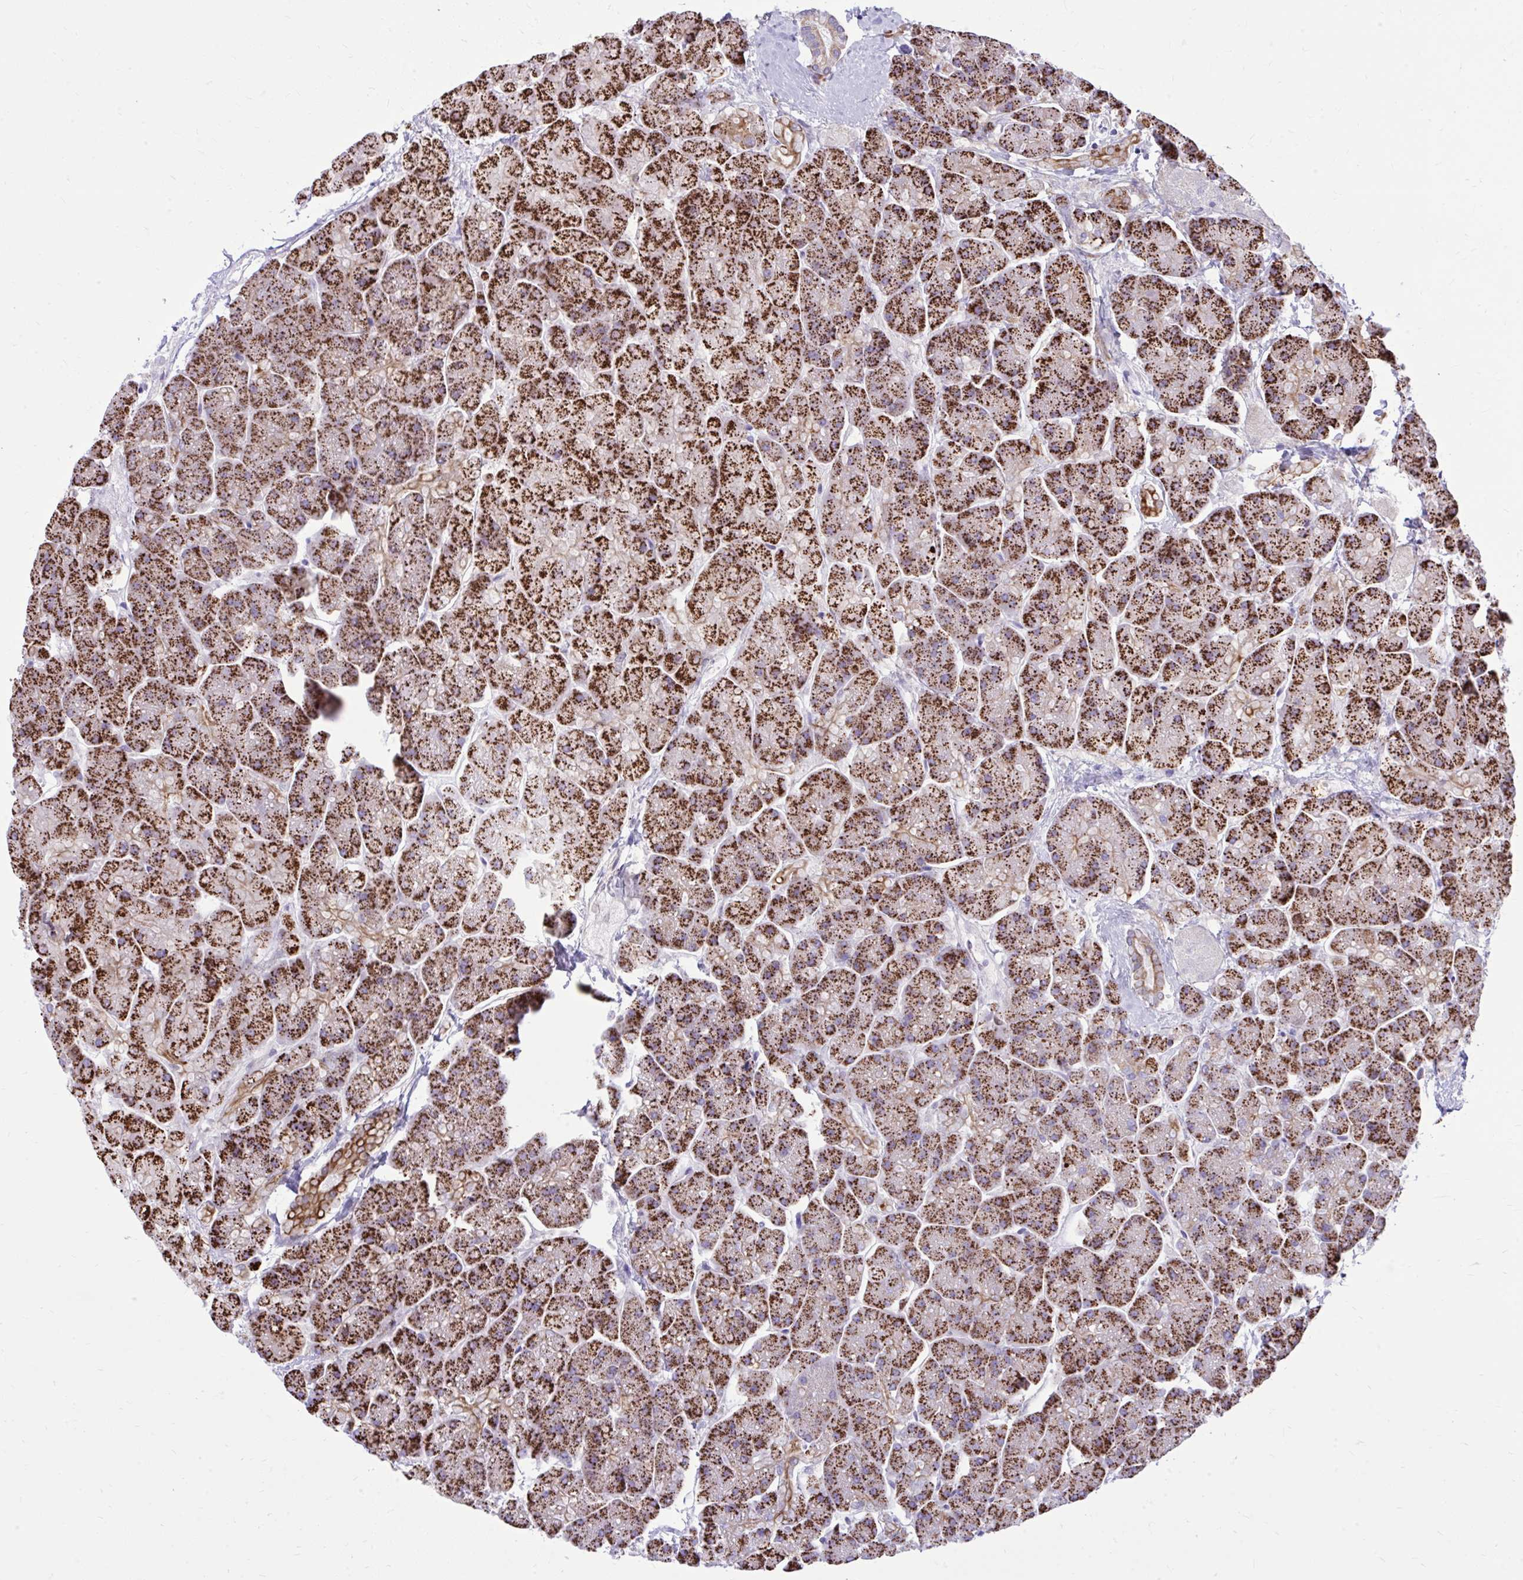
{"staining": {"intensity": "strong", "quantity": ">75%", "location": "cytoplasmic/membranous"}, "tissue": "pancreas", "cell_type": "Exocrine glandular cells", "image_type": "normal", "snomed": [{"axis": "morphology", "description": "Normal tissue, NOS"}, {"axis": "topography", "description": "Pancreas"}, {"axis": "topography", "description": "Peripheral nerve tissue"}], "caption": "Human pancreas stained for a protein (brown) demonstrates strong cytoplasmic/membranous positive positivity in approximately >75% of exocrine glandular cells.", "gene": "NNMT", "patient": {"sex": "male", "age": 54}}